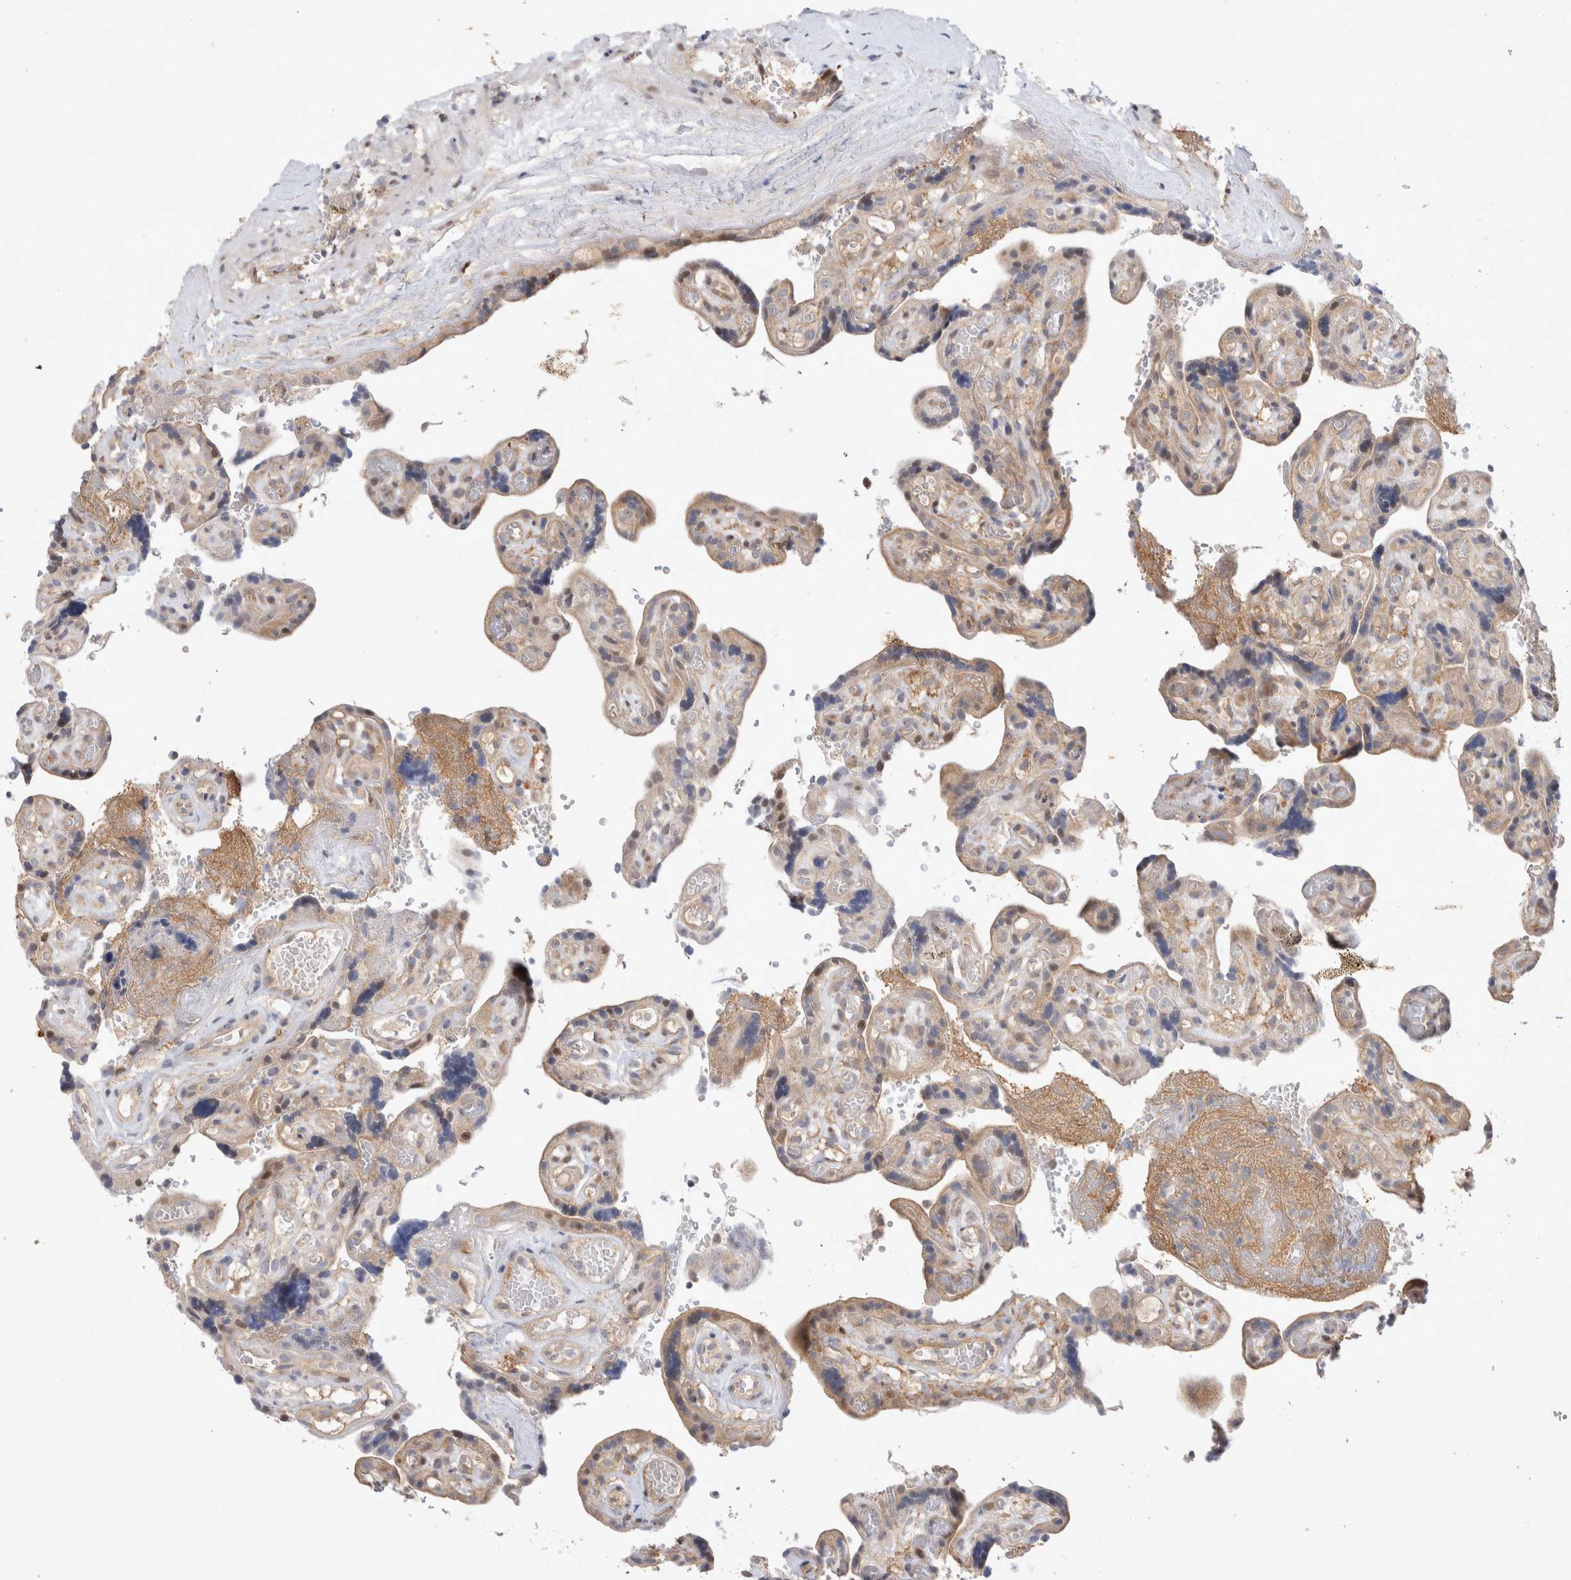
{"staining": {"intensity": "moderate", "quantity": ">75%", "location": "cytoplasmic/membranous"}, "tissue": "placenta", "cell_type": "Decidual cells", "image_type": "normal", "snomed": [{"axis": "morphology", "description": "Normal tissue, NOS"}, {"axis": "topography", "description": "Placenta"}], "caption": "A brown stain labels moderate cytoplasmic/membranous staining of a protein in decidual cells of unremarkable placenta.", "gene": "HTT", "patient": {"sex": "female", "age": 30}}